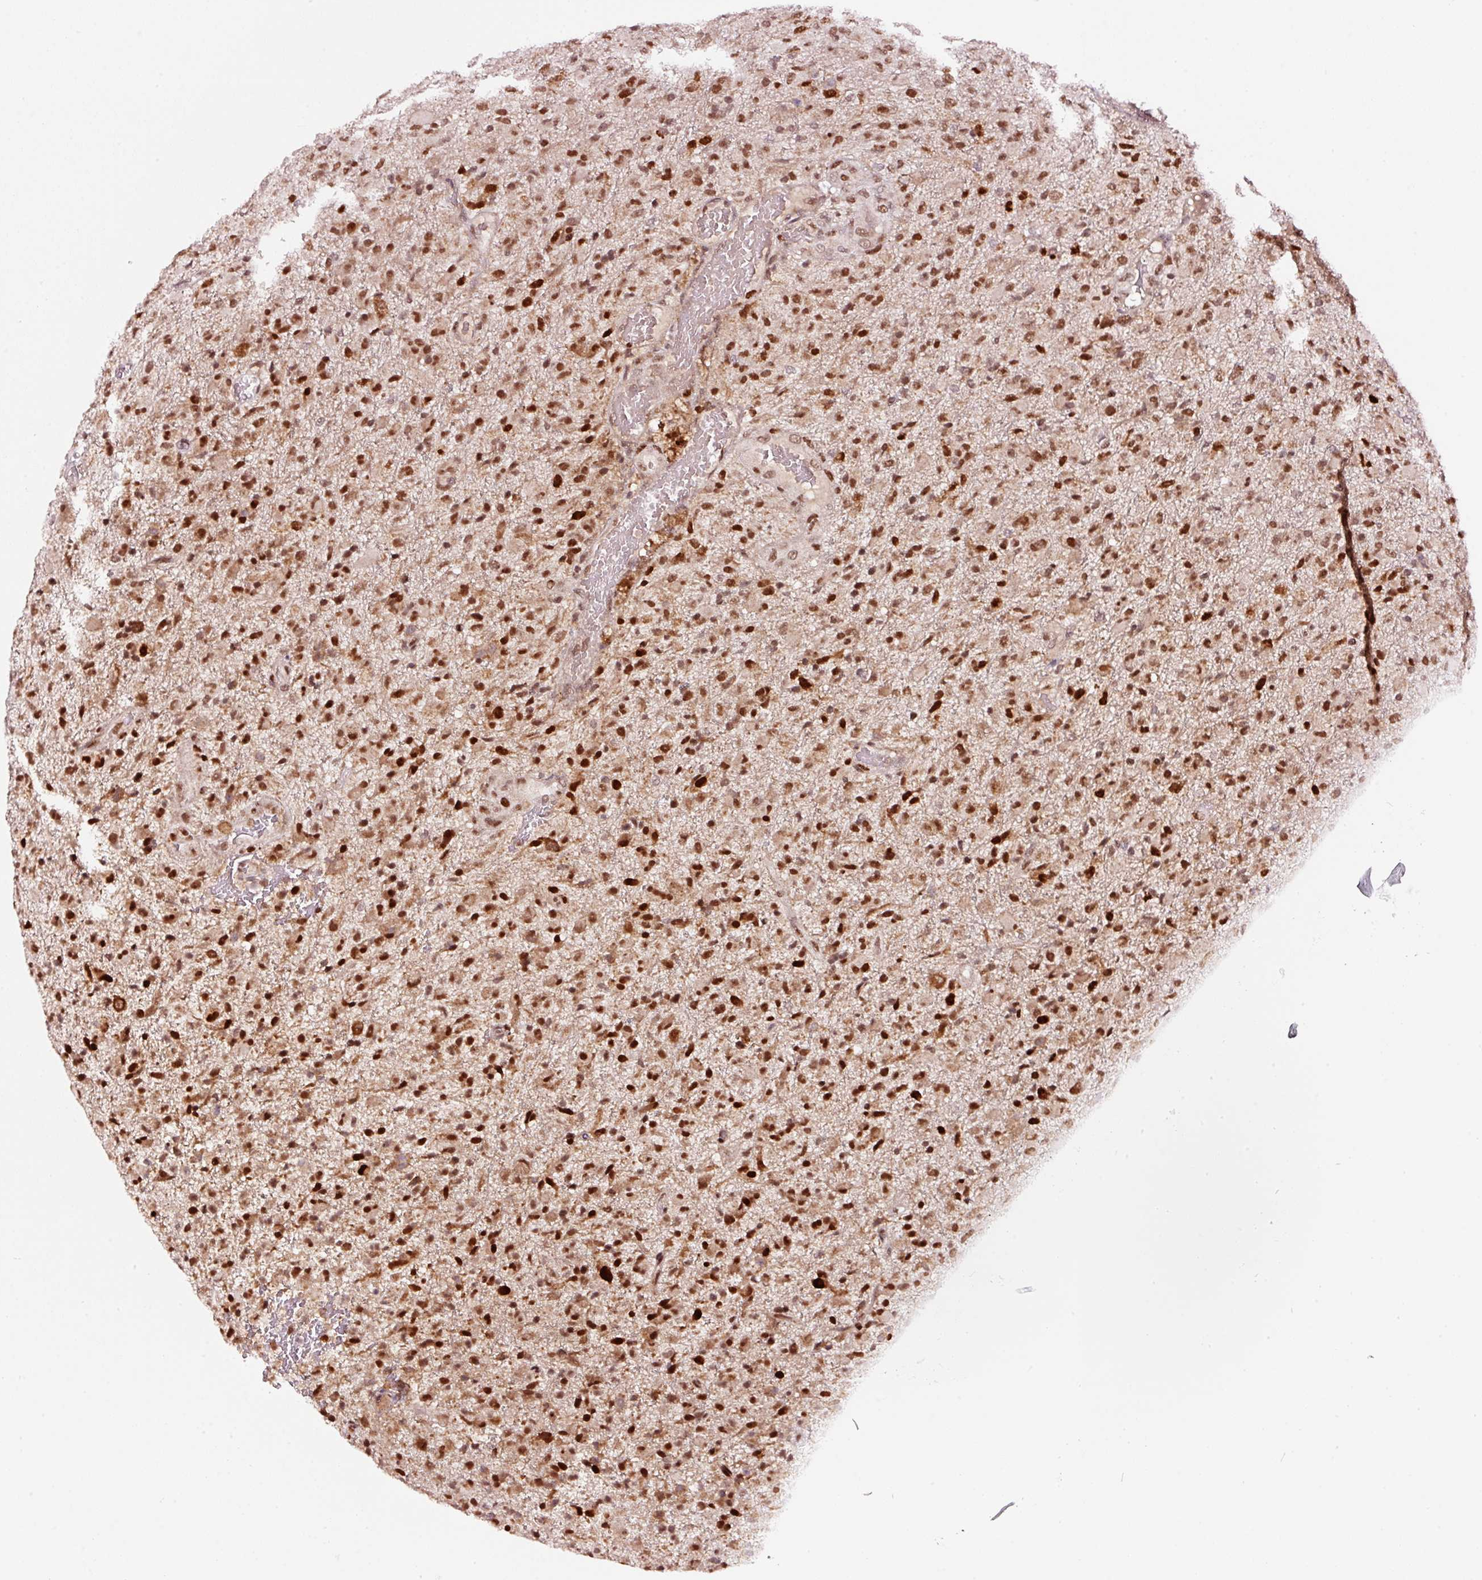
{"staining": {"intensity": "strong", "quantity": ">75%", "location": "nuclear"}, "tissue": "glioma", "cell_type": "Tumor cells", "image_type": "cancer", "snomed": [{"axis": "morphology", "description": "Glioma, malignant, Low grade"}, {"axis": "topography", "description": "Brain"}], "caption": "A micrograph of glioma stained for a protein exhibits strong nuclear brown staining in tumor cells. The staining is performed using DAB brown chromogen to label protein expression. The nuclei are counter-stained blue using hematoxylin.", "gene": "RFC4", "patient": {"sex": "male", "age": 65}}